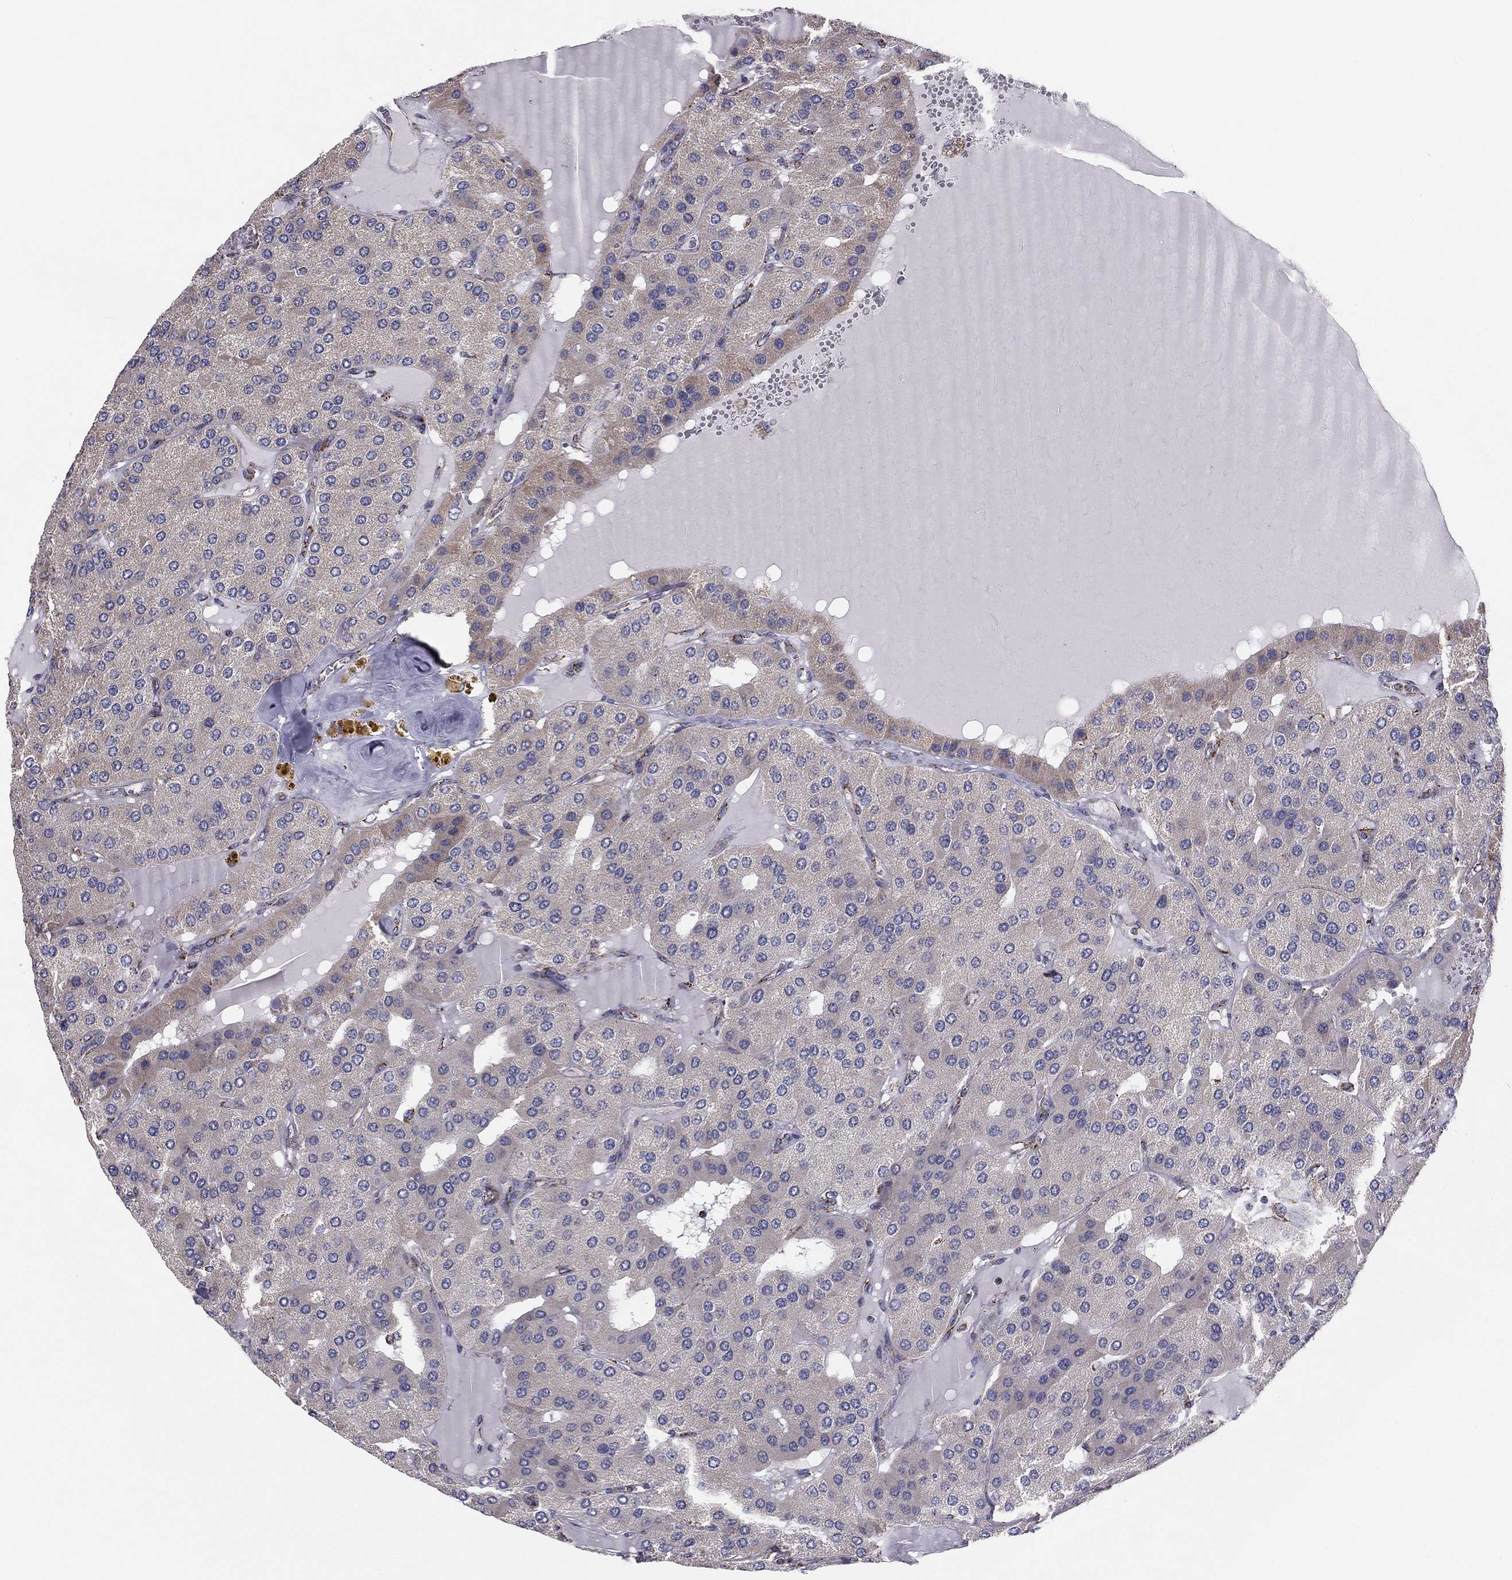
{"staining": {"intensity": "negative", "quantity": "none", "location": "none"}, "tissue": "parathyroid gland", "cell_type": "Glandular cells", "image_type": "normal", "snomed": [{"axis": "morphology", "description": "Normal tissue, NOS"}, {"axis": "morphology", "description": "Adenoma, NOS"}, {"axis": "topography", "description": "Parathyroid gland"}], "caption": "A histopathology image of human parathyroid gland is negative for staining in glandular cells. (DAB (3,3'-diaminobenzidine) immunohistochemistry, high magnification).", "gene": "NDUFV1", "patient": {"sex": "female", "age": 86}}